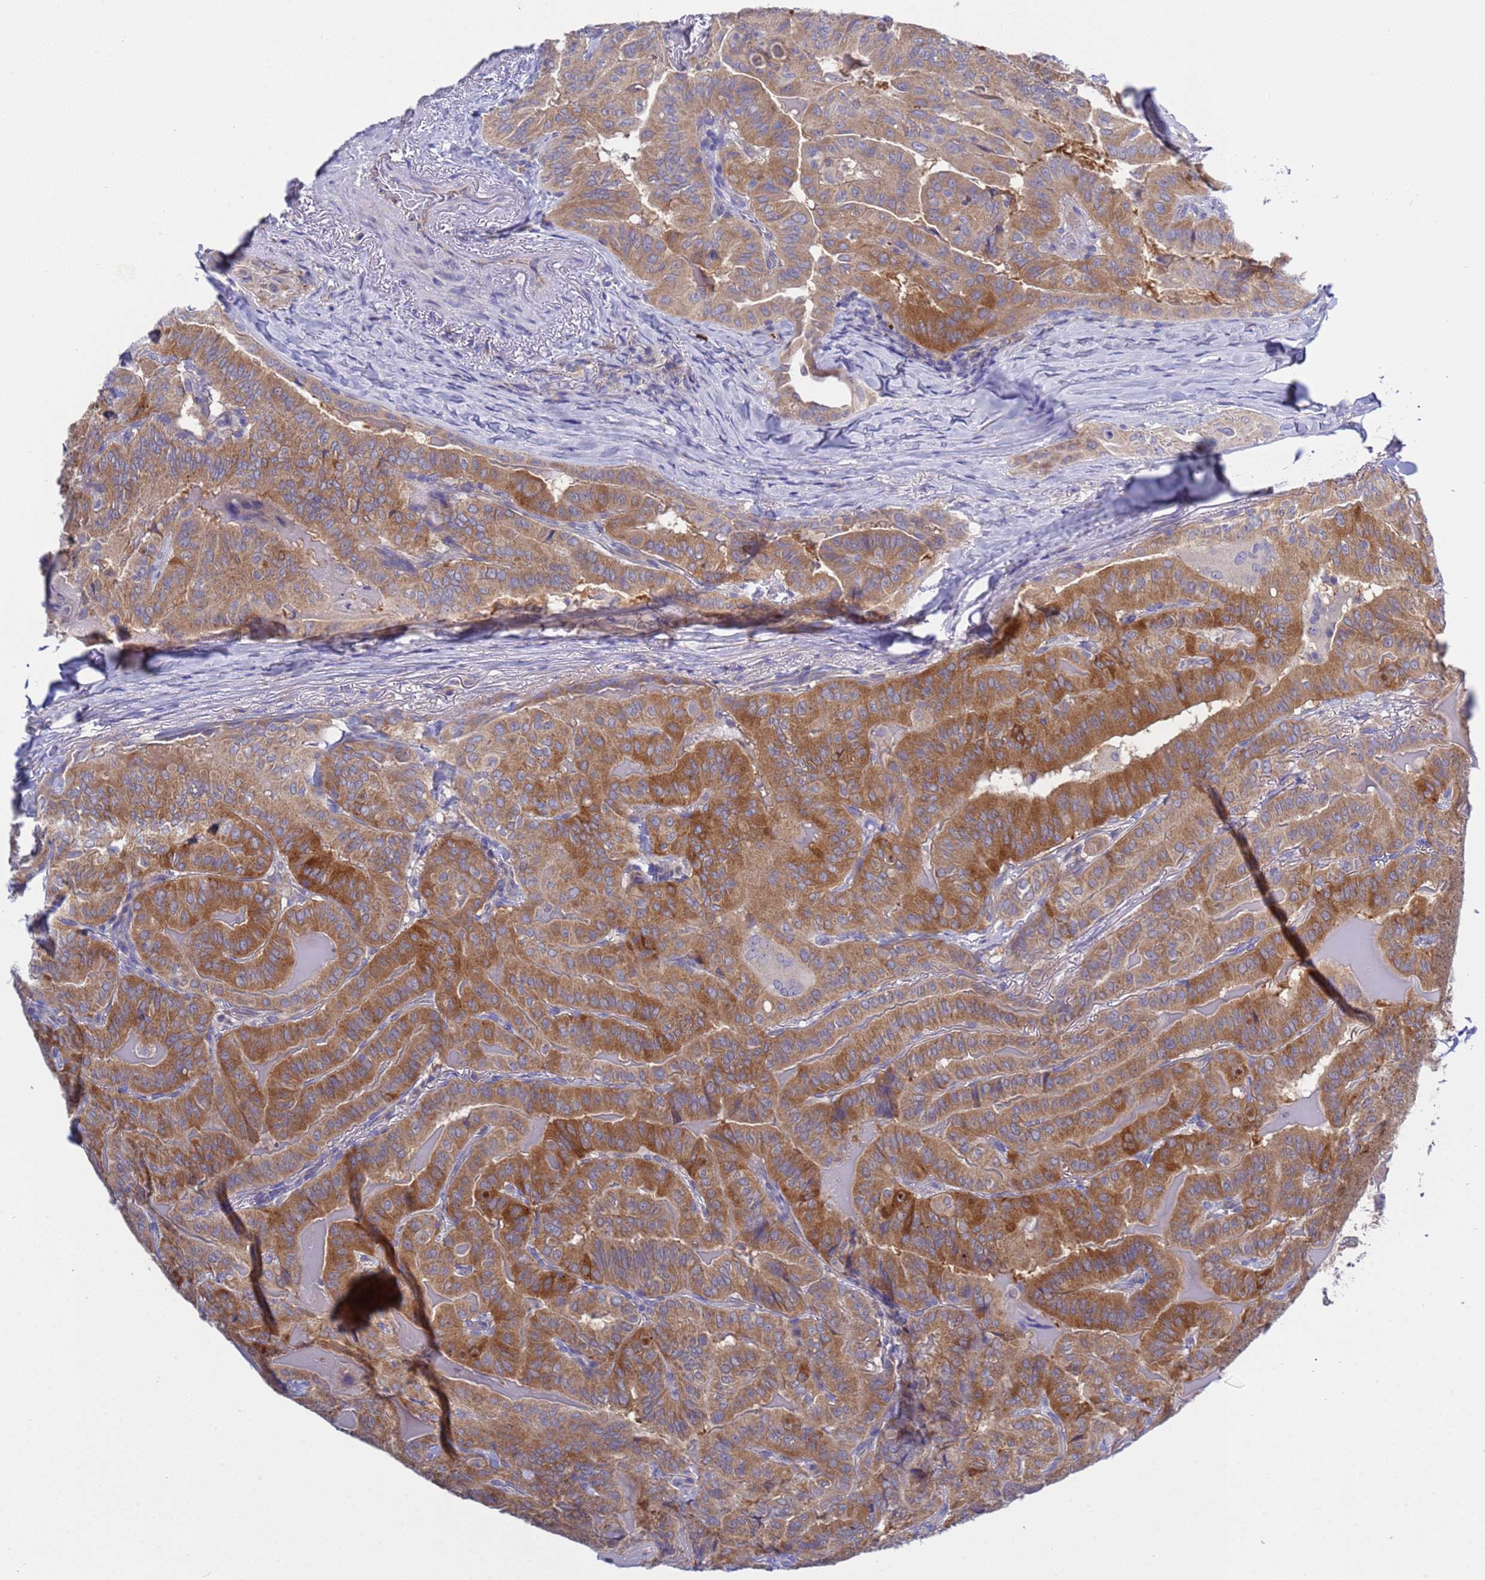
{"staining": {"intensity": "strong", "quantity": "25%-75%", "location": "cytoplasmic/membranous"}, "tissue": "thyroid cancer", "cell_type": "Tumor cells", "image_type": "cancer", "snomed": [{"axis": "morphology", "description": "Papillary adenocarcinoma, NOS"}, {"axis": "topography", "description": "Thyroid gland"}], "caption": "This is a photomicrograph of immunohistochemistry (IHC) staining of thyroid cancer (papillary adenocarcinoma), which shows strong positivity in the cytoplasmic/membranous of tumor cells.", "gene": "RC3H2", "patient": {"sex": "female", "age": 68}}